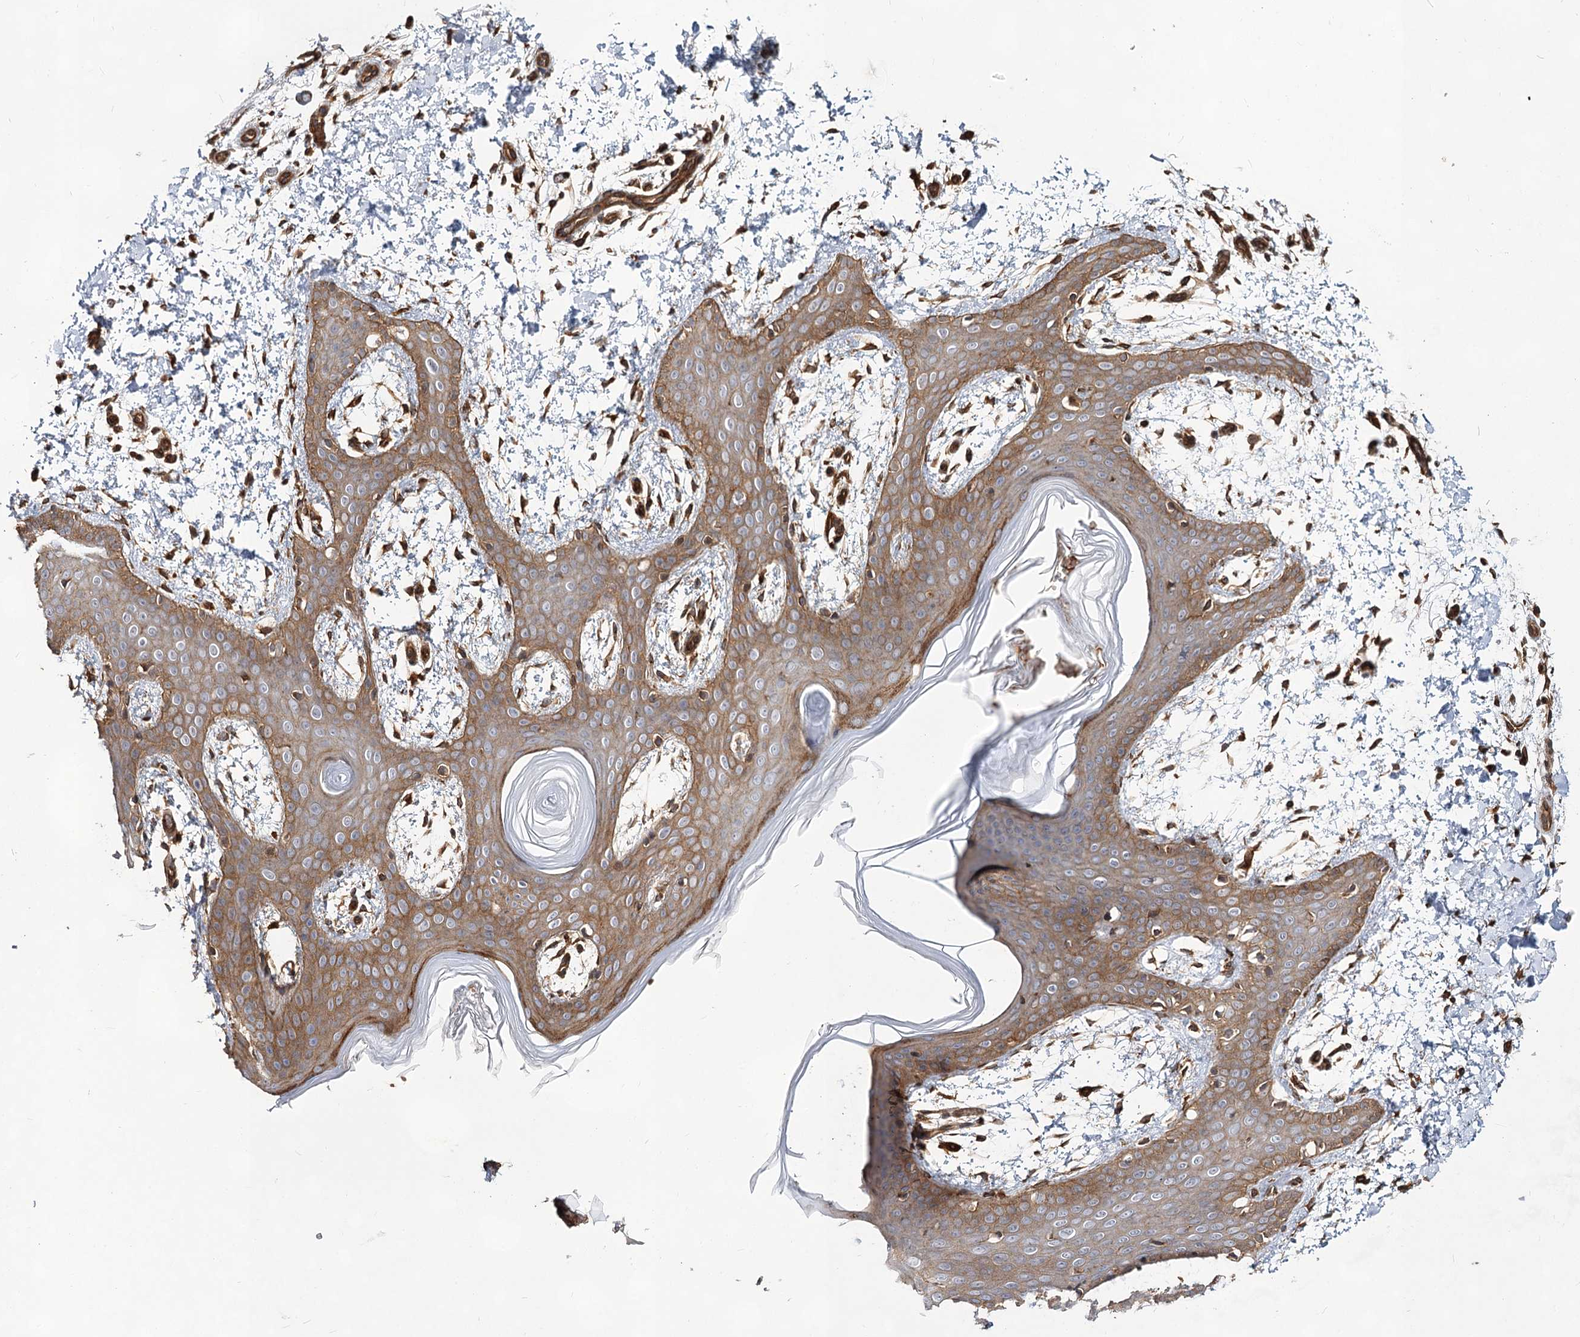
{"staining": {"intensity": "strong", "quantity": ">75%", "location": "cytoplasmic/membranous"}, "tissue": "skin", "cell_type": "Fibroblasts", "image_type": "normal", "snomed": [{"axis": "morphology", "description": "Normal tissue, NOS"}, {"axis": "topography", "description": "Skin"}], "caption": "An image of skin stained for a protein shows strong cytoplasmic/membranous brown staining in fibroblasts. (brown staining indicates protein expression, while blue staining denotes nuclei).", "gene": "IQSEC1", "patient": {"sex": "male", "age": 36}}